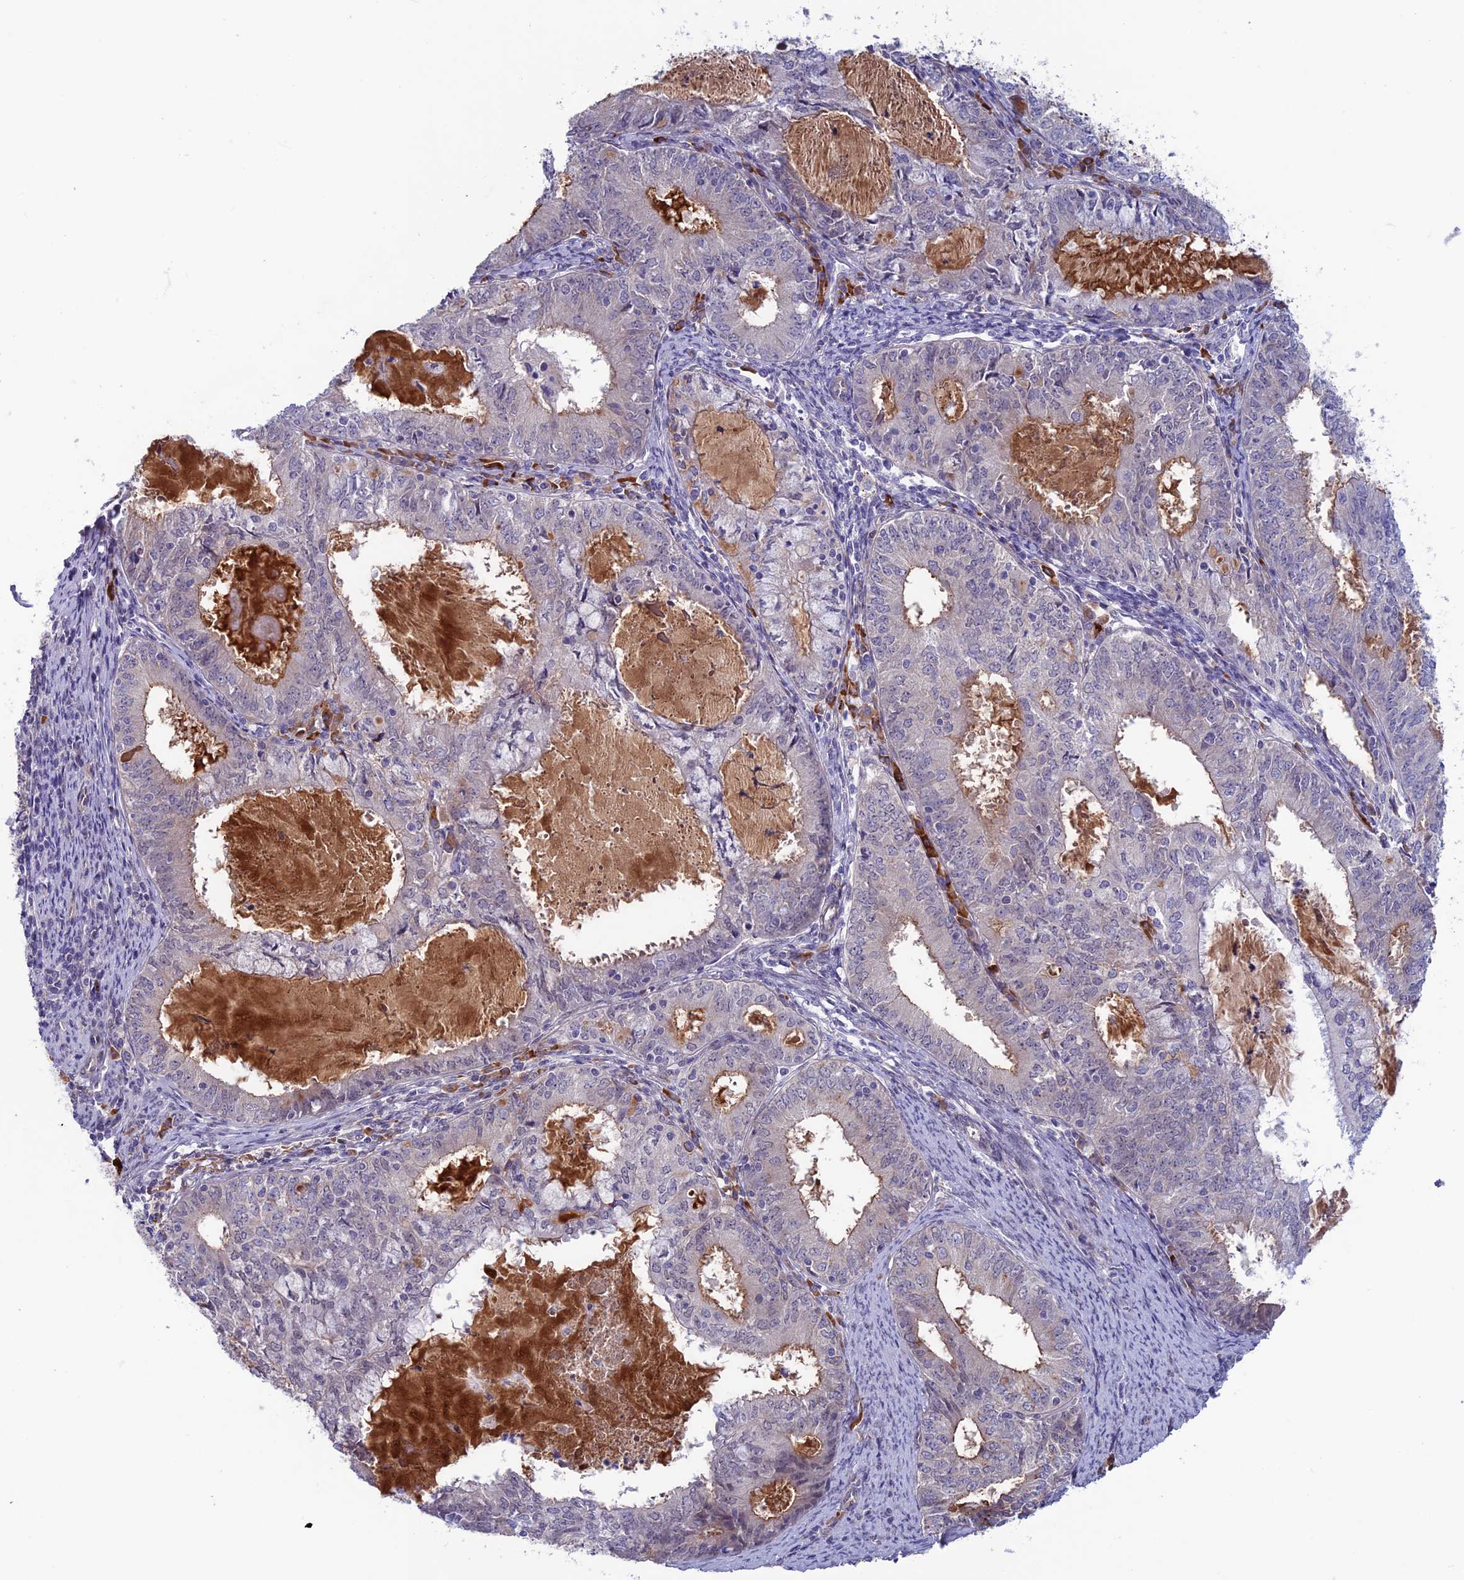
{"staining": {"intensity": "negative", "quantity": "none", "location": "none"}, "tissue": "endometrial cancer", "cell_type": "Tumor cells", "image_type": "cancer", "snomed": [{"axis": "morphology", "description": "Adenocarcinoma, NOS"}, {"axis": "topography", "description": "Endometrium"}], "caption": "Immunohistochemistry histopathology image of neoplastic tissue: adenocarcinoma (endometrial) stained with DAB (3,3'-diaminobenzidine) demonstrates no significant protein expression in tumor cells.", "gene": "FKBPL", "patient": {"sex": "female", "age": 57}}